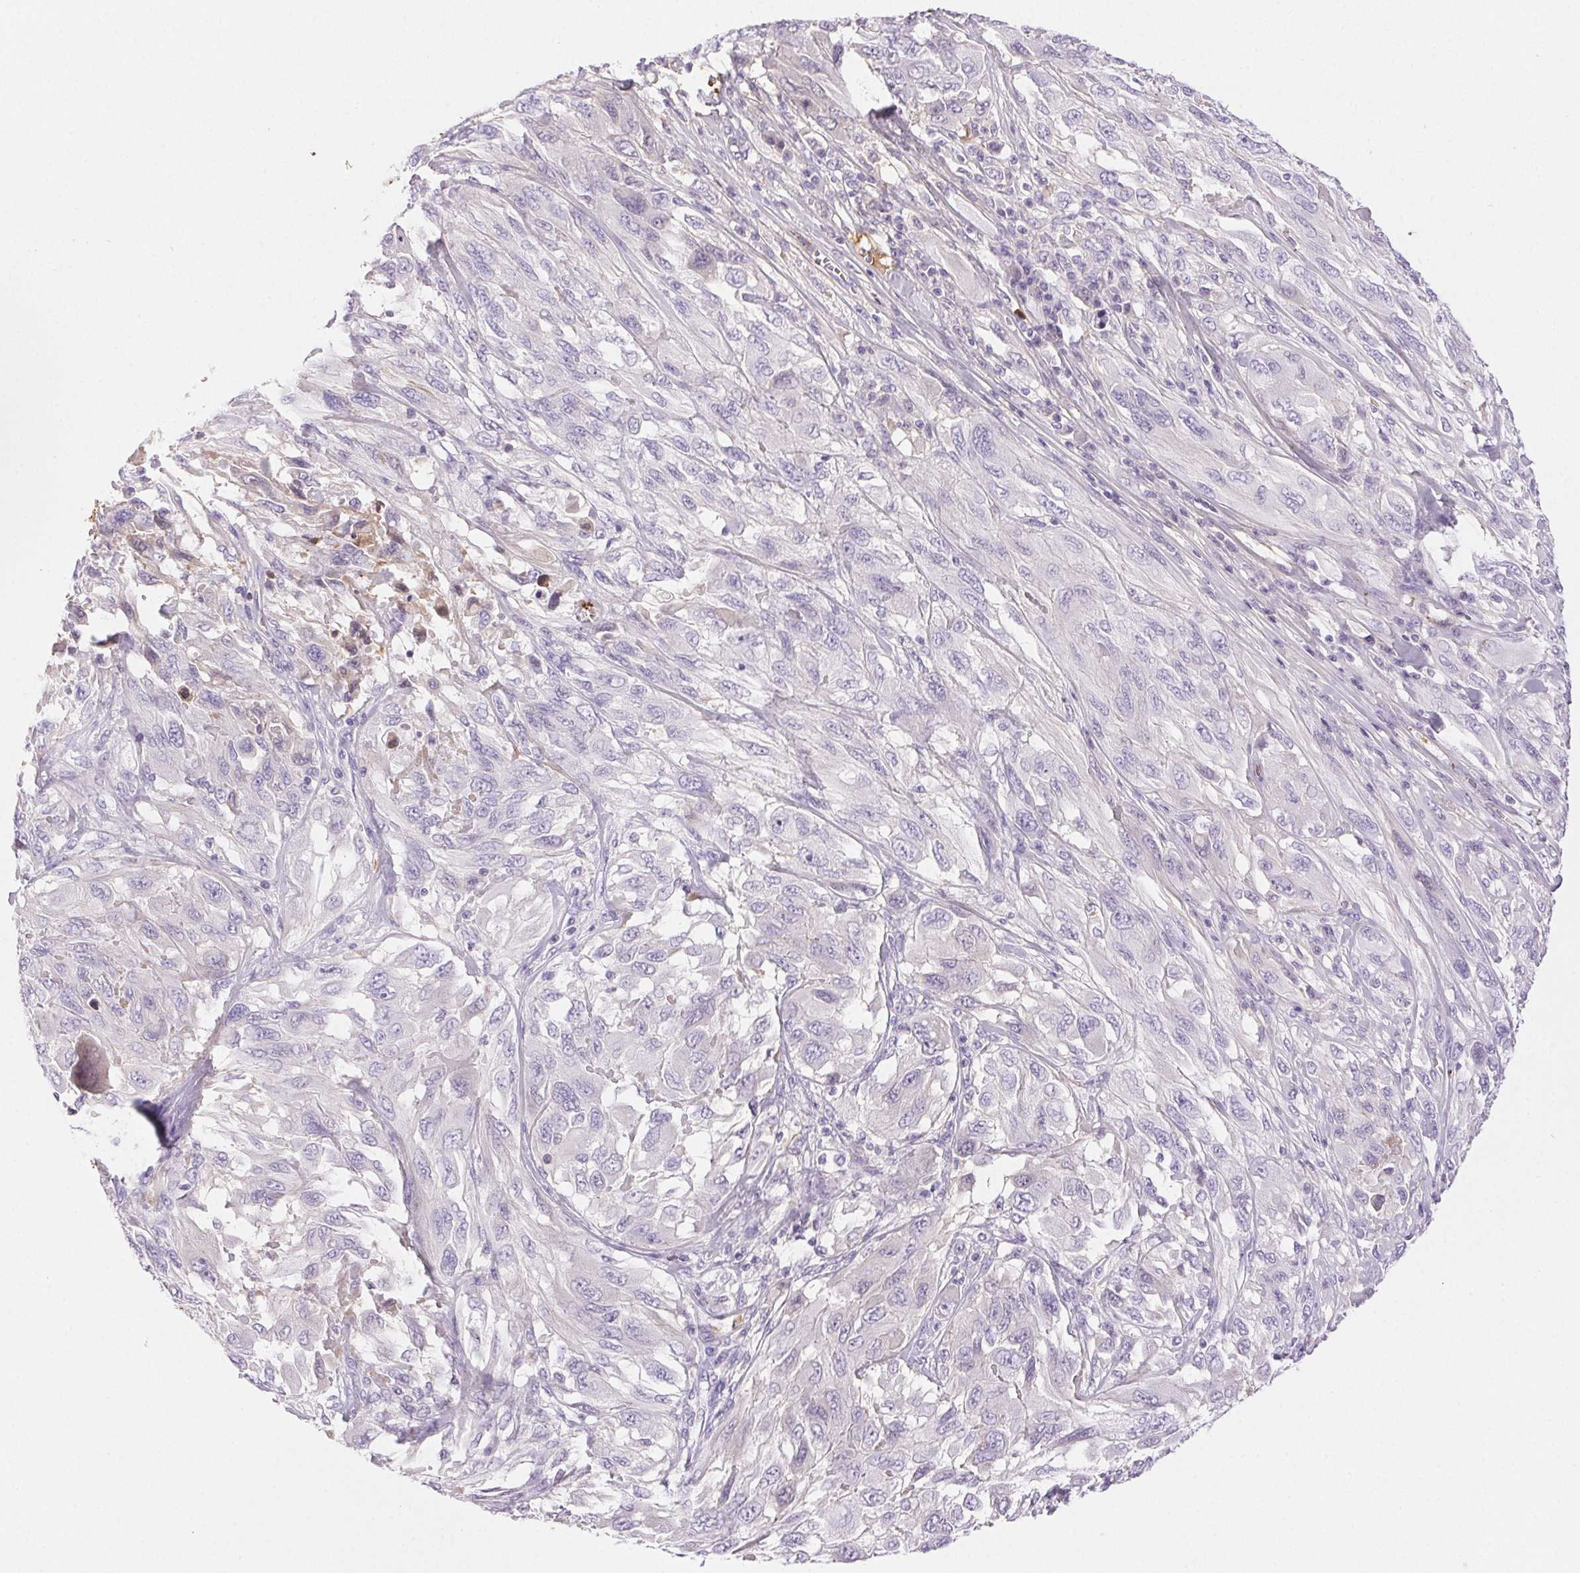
{"staining": {"intensity": "negative", "quantity": "none", "location": "none"}, "tissue": "melanoma", "cell_type": "Tumor cells", "image_type": "cancer", "snomed": [{"axis": "morphology", "description": "Malignant melanoma, NOS"}, {"axis": "topography", "description": "Skin"}], "caption": "Immunohistochemistry (IHC) image of malignant melanoma stained for a protein (brown), which shows no staining in tumor cells.", "gene": "FGA", "patient": {"sex": "female", "age": 91}}